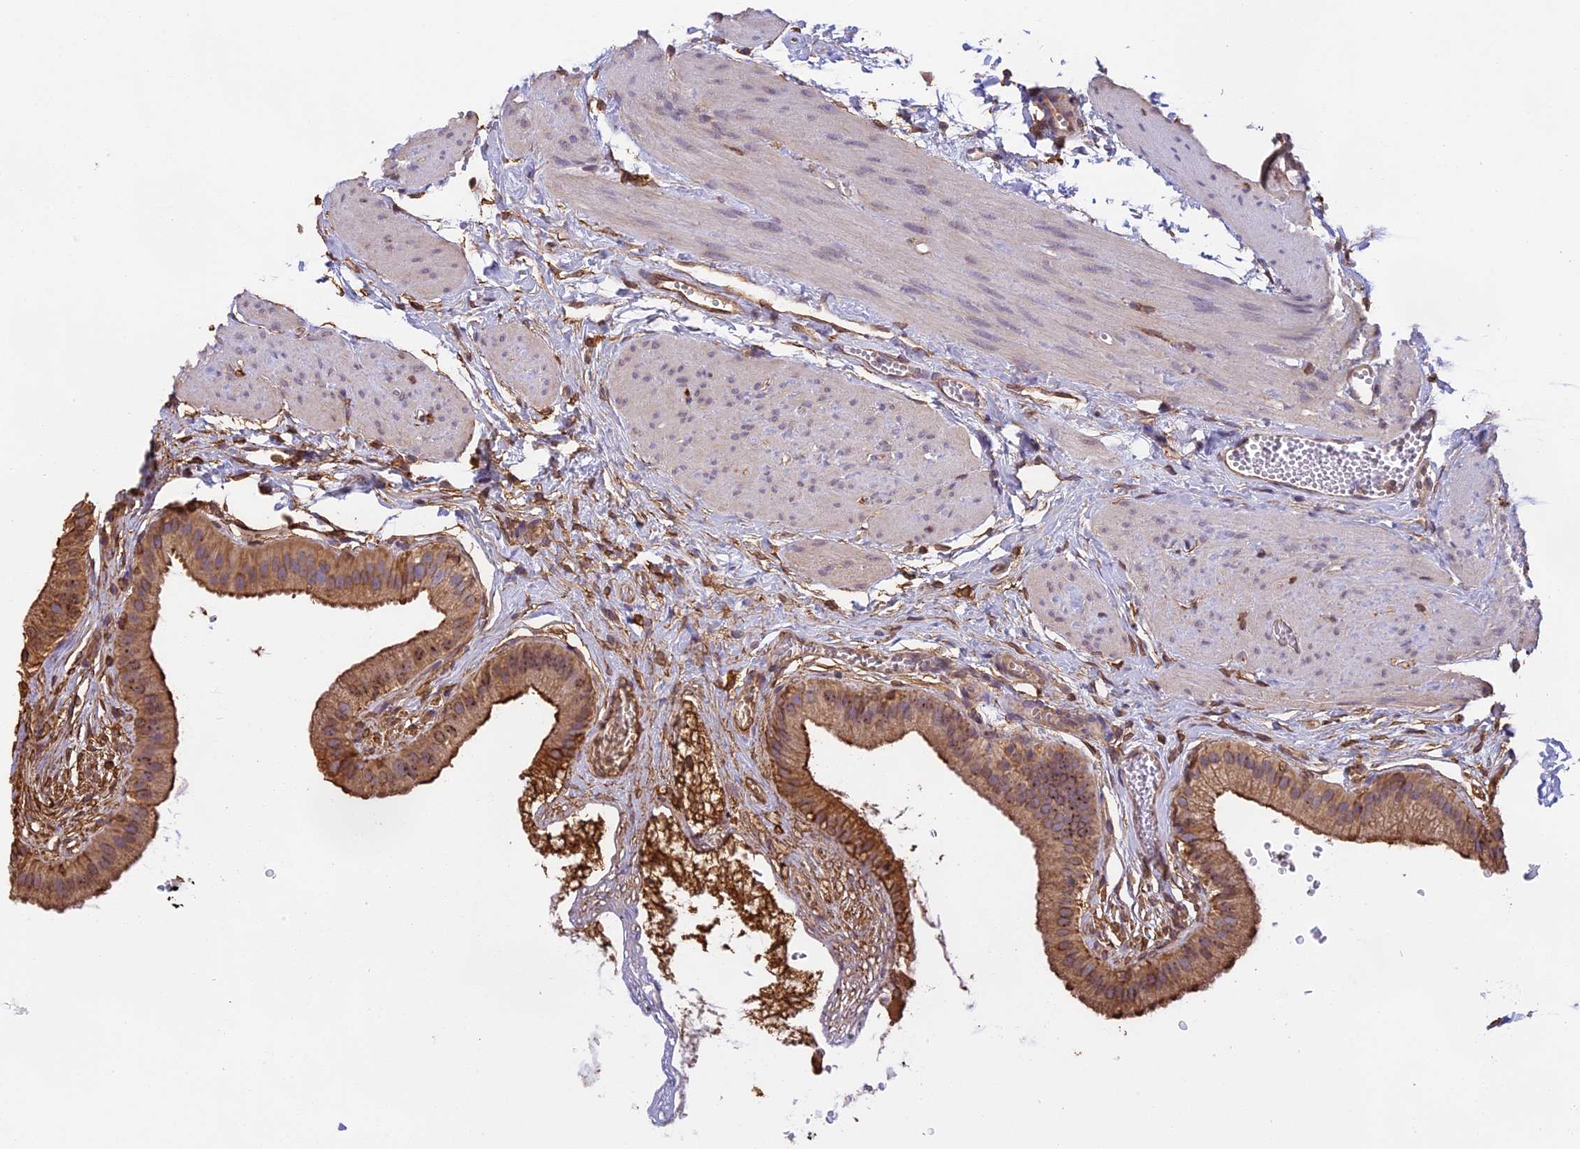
{"staining": {"intensity": "moderate", "quantity": ">75%", "location": "cytoplasmic/membranous,nuclear"}, "tissue": "gallbladder", "cell_type": "Glandular cells", "image_type": "normal", "snomed": [{"axis": "morphology", "description": "Normal tissue, NOS"}, {"axis": "topography", "description": "Gallbladder"}], "caption": "Protein analysis of normal gallbladder demonstrates moderate cytoplasmic/membranous,nuclear expression in approximately >75% of glandular cells.", "gene": "TMEM255B", "patient": {"sex": "female", "age": 54}}